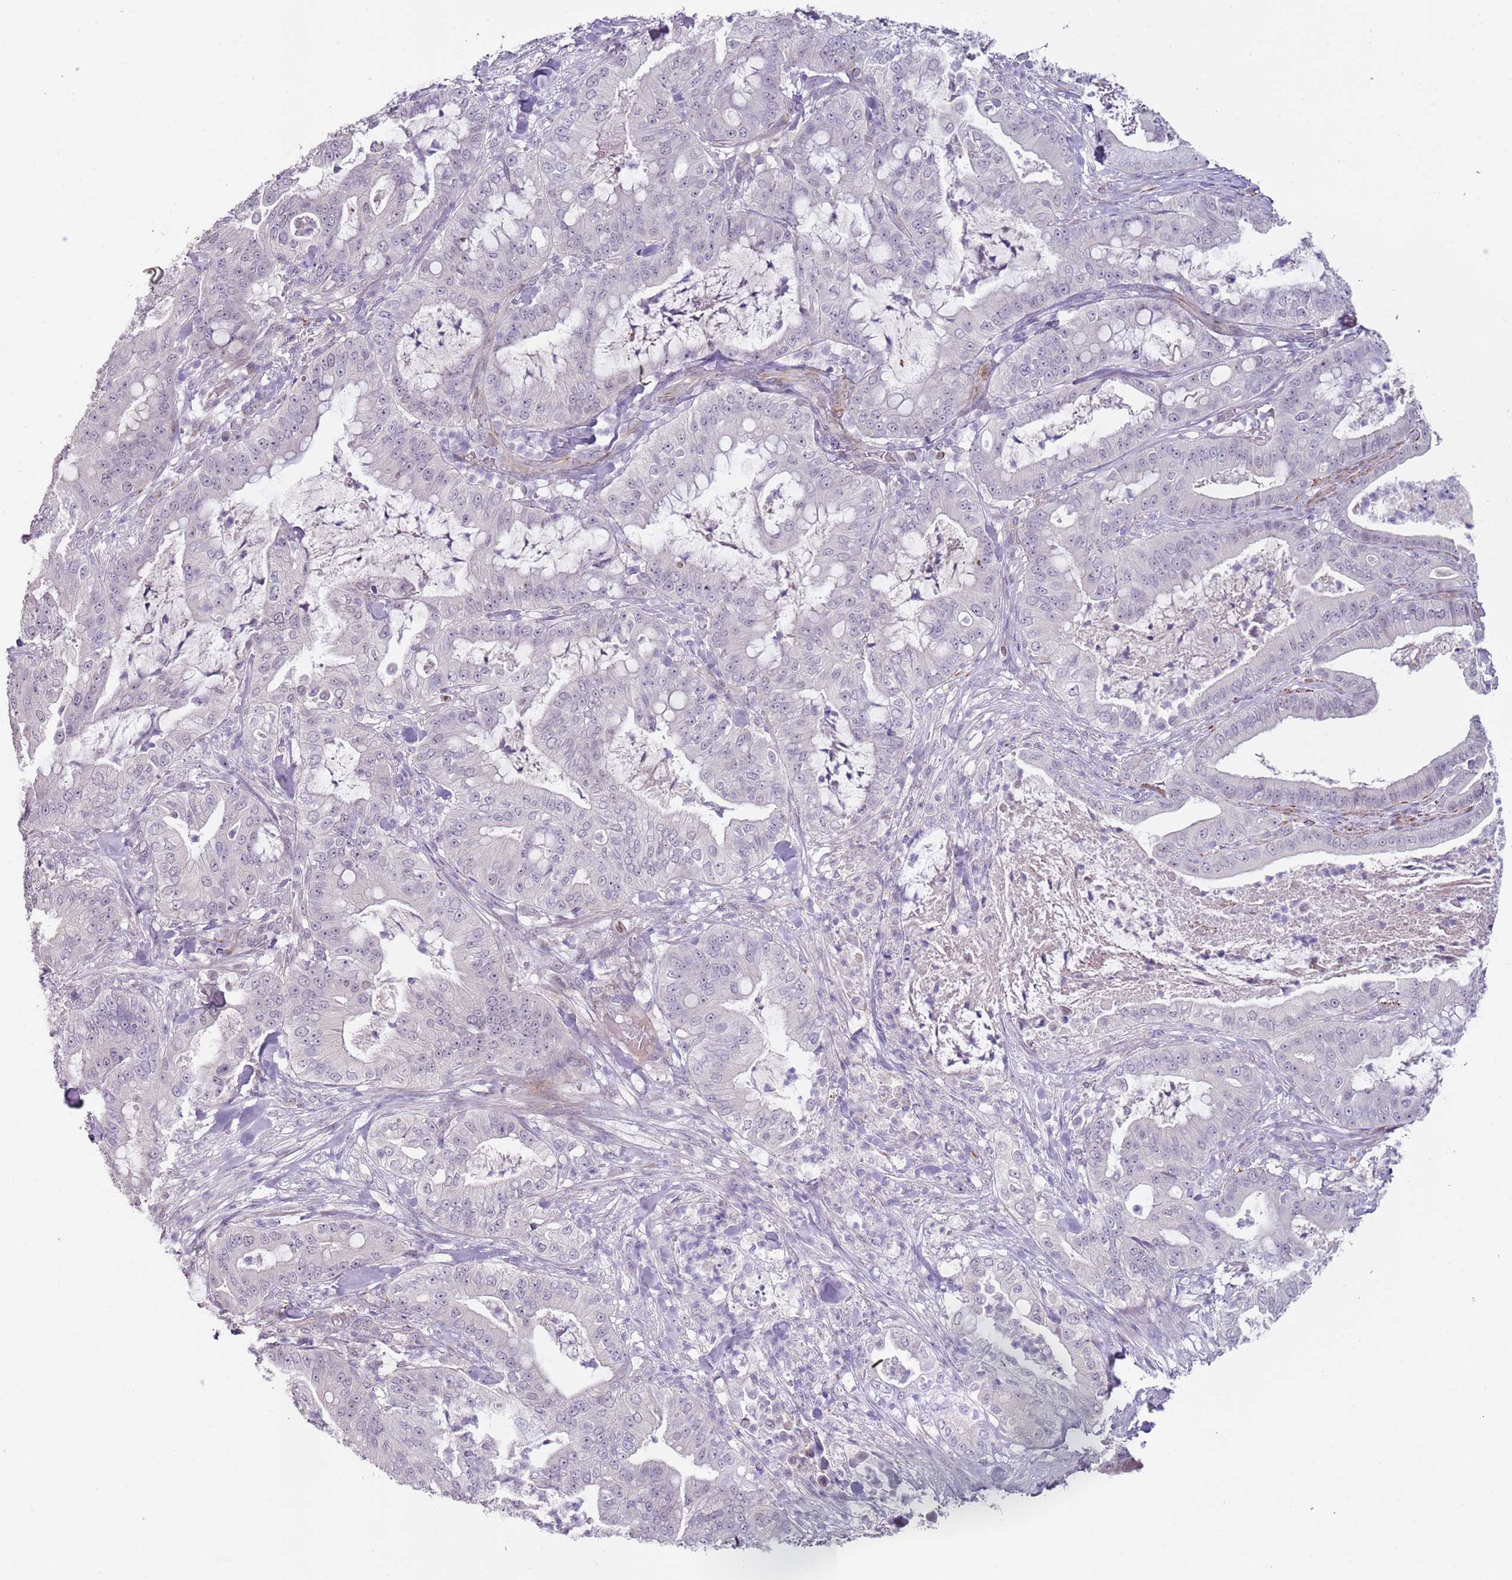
{"staining": {"intensity": "negative", "quantity": "none", "location": "none"}, "tissue": "pancreatic cancer", "cell_type": "Tumor cells", "image_type": "cancer", "snomed": [{"axis": "morphology", "description": "Adenocarcinoma, NOS"}, {"axis": "topography", "description": "Pancreas"}], "caption": "IHC histopathology image of neoplastic tissue: human adenocarcinoma (pancreatic) stained with DAB (3,3'-diaminobenzidine) demonstrates no significant protein expression in tumor cells.", "gene": "NBPF3", "patient": {"sex": "male", "age": 71}}